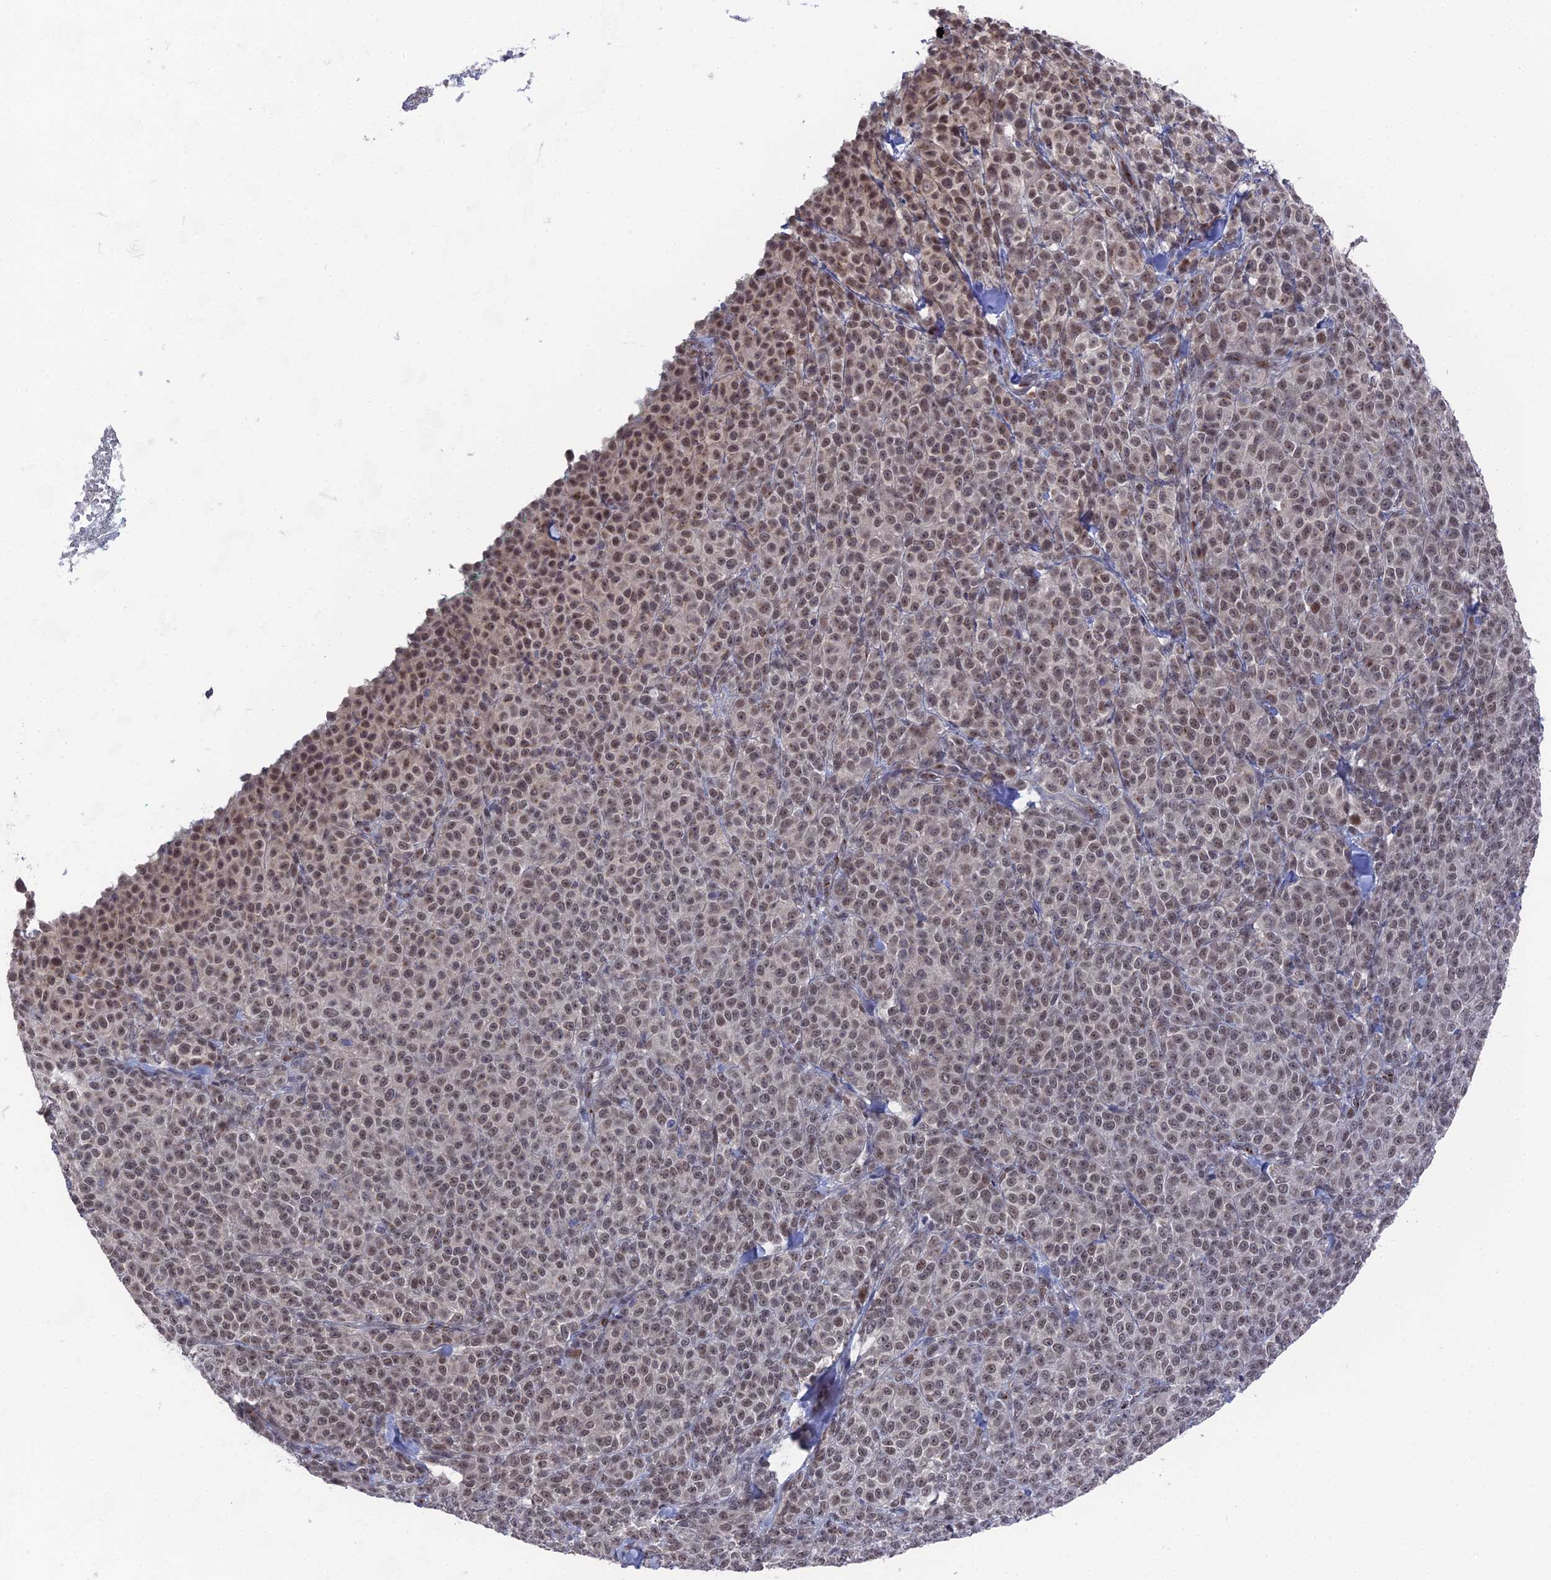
{"staining": {"intensity": "moderate", "quantity": ">75%", "location": "nuclear"}, "tissue": "melanoma", "cell_type": "Tumor cells", "image_type": "cancer", "snomed": [{"axis": "morphology", "description": "Normal tissue, NOS"}, {"axis": "morphology", "description": "Malignant melanoma, NOS"}, {"axis": "topography", "description": "Skin"}], "caption": "Protein staining displays moderate nuclear positivity in approximately >75% of tumor cells in malignant melanoma. The protein is stained brown, and the nuclei are stained in blue (DAB (3,3'-diaminobenzidine) IHC with brightfield microscopy, high magnification).", "gene": "FHIP2A", "patient": {"sex": "female", "age": 34}}